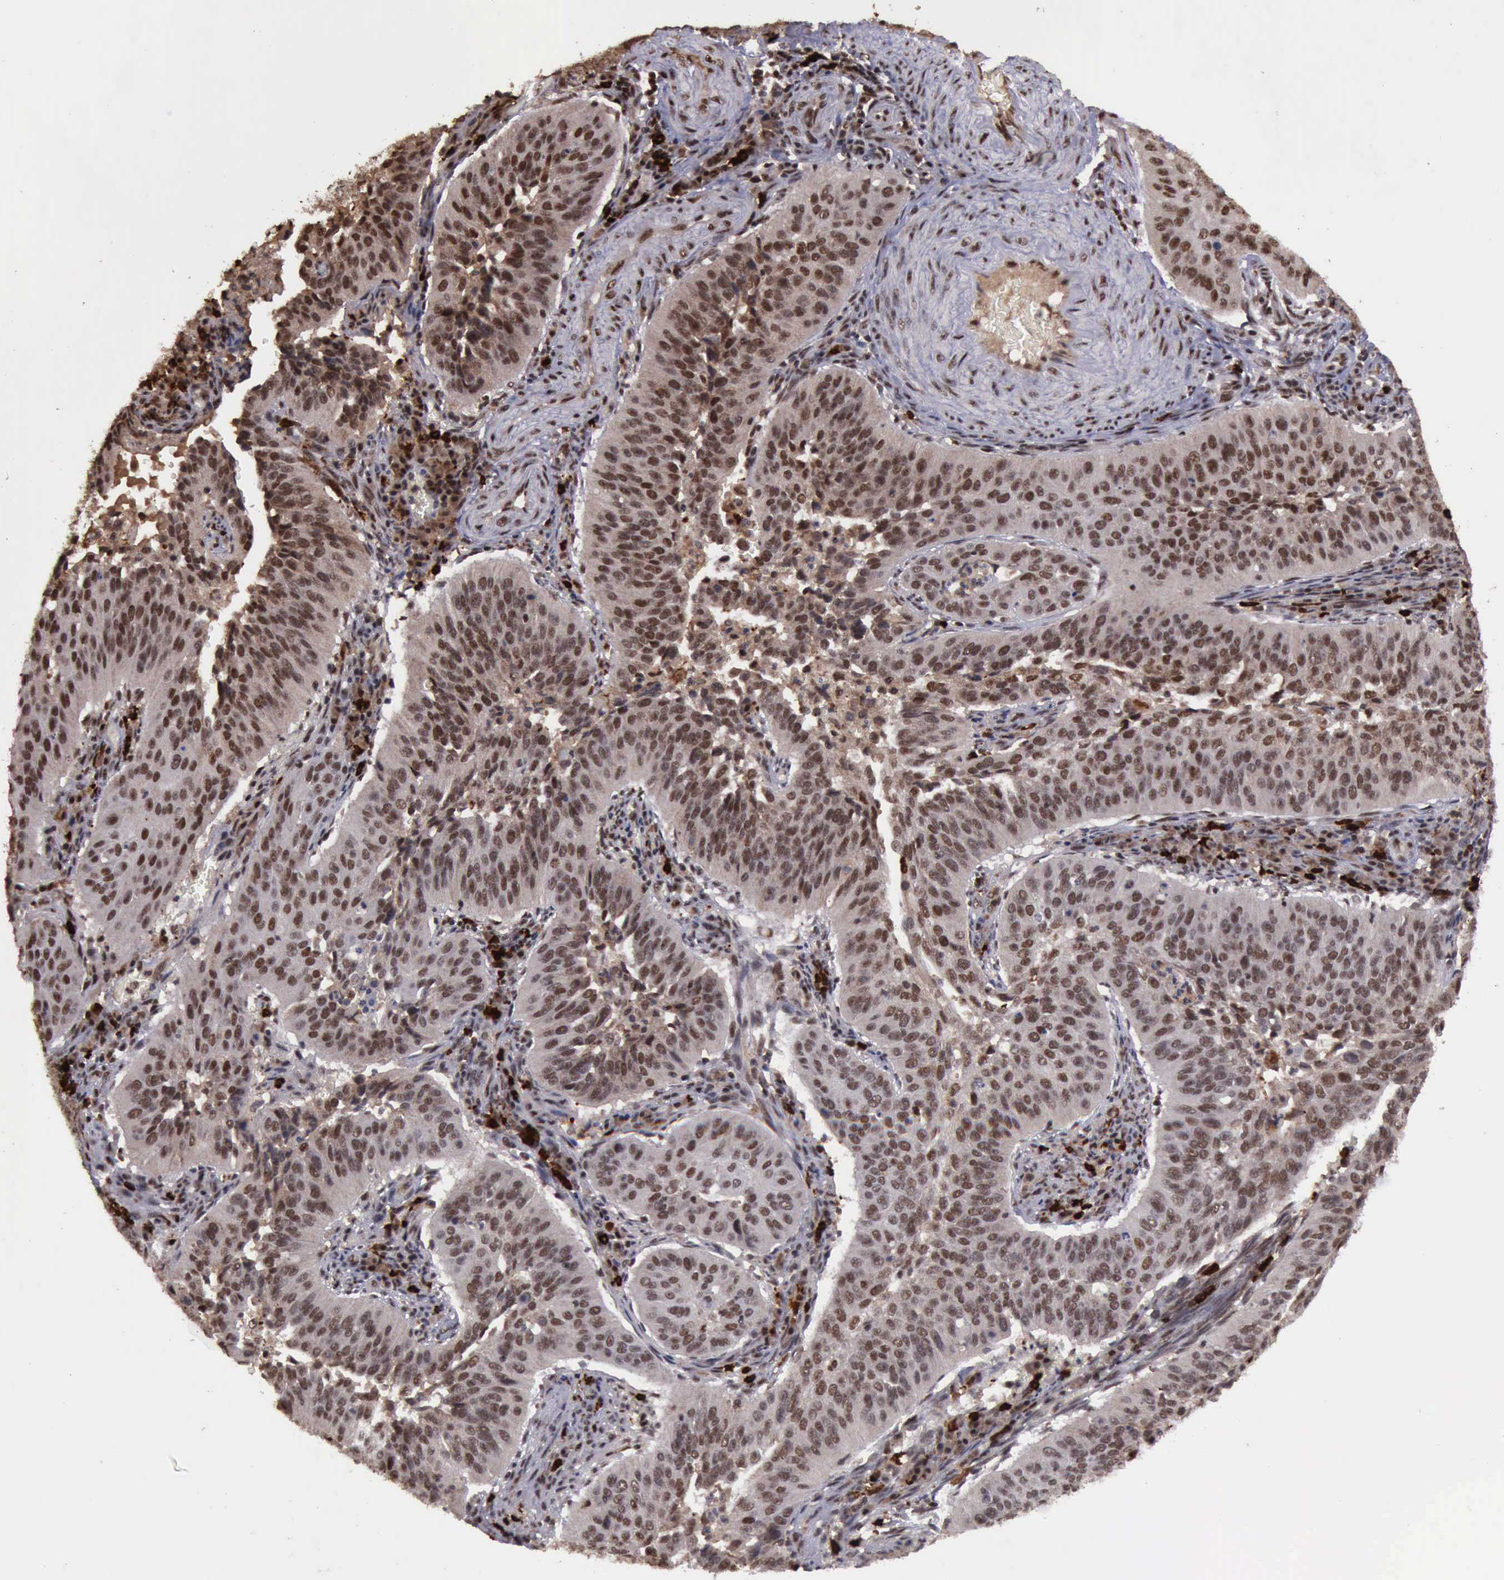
{"staining": {"intensity": "strong", "quantity": ">75%", "location": "cytoplasmic/membranous,nuclear"}, "tissue": "cervical cancer", "cell_type": "Tumor cells", "image_type": "cancer", "snomed": [{"axis": "morphology", "description": "Squamous cell carcinoma, NOS"}, {"axis": "topography", "description": "Cervix"}], "caption": "Squamous cell carcinoma (cervical) was stained to show a protein in brown. There is high levels of strong cytoplasmic/membranous and nuclear staining in approximately >75% of tumor cells. Using DAB (brown) and hematoxylin (blue) stains, captured at high magnification using brightfield microscopy.", "gene": "TRMT2A", "patient": {"sex": "female", "age": 39}}